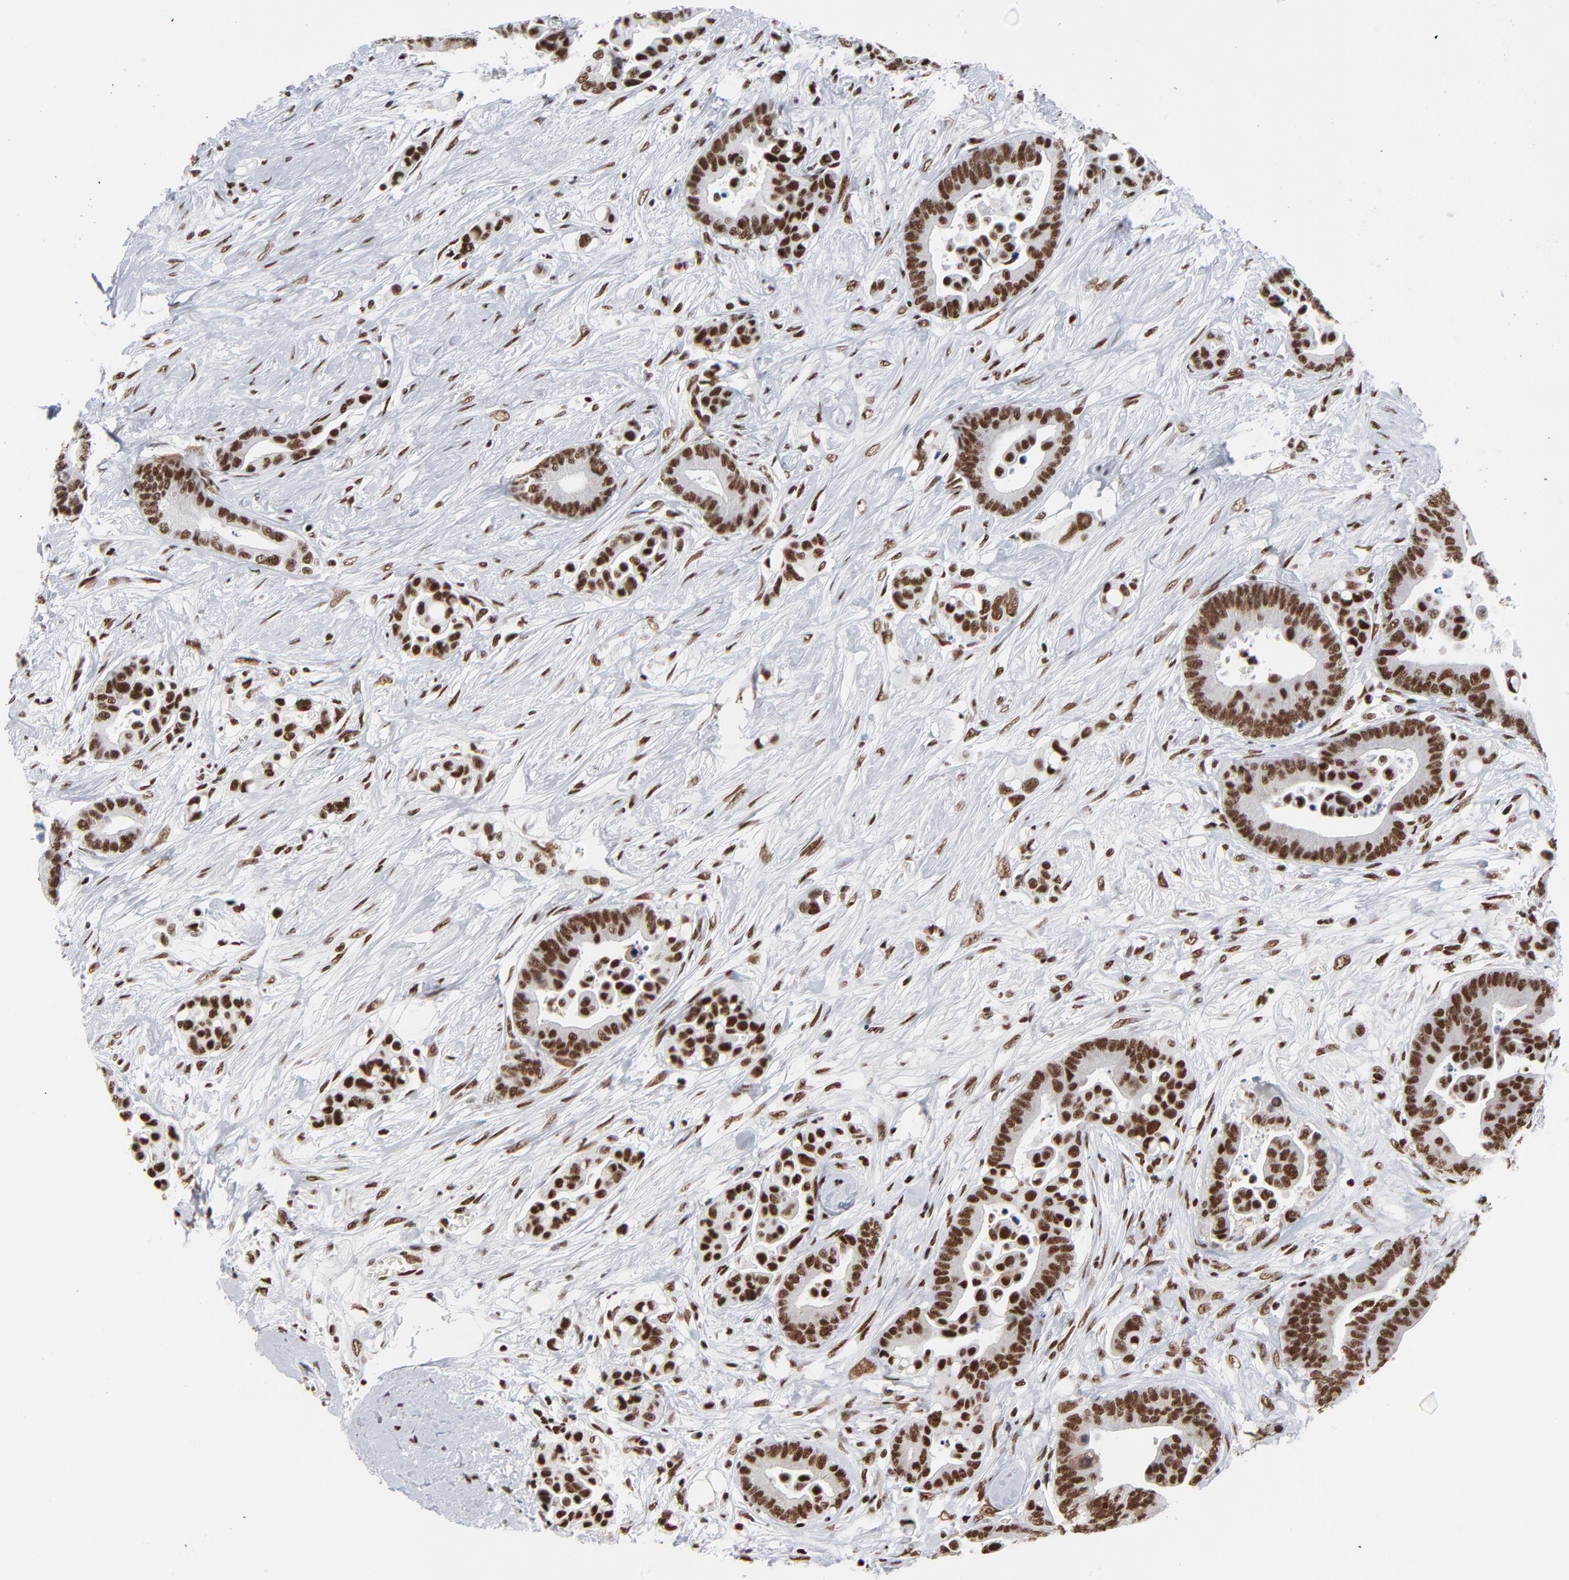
{"staining": {"intensity": "strong", "quantity": ">75%", "location": "nuclear"}, "tissue": "colorectal cancer", "cell_type": "Tumor cells", "image_type": "cancer", "snomed": [{"axis": "morphology", "description": "Adenocarcinoma, NOS"}, {"axis": "topography", "description": "Colon"}], "caption": "IHC staining of colorectal cancer, which demonstrates high levels of strong nuclear expression in approximately >75% of tumor cells indicating strong nuclear protein expression. The staining was performed using DAB (3,3'-diaminobenzidine) (brown) for protein detection and nuclei were counterstained in hematoxylin (blue).", "gene": "CREB1", "patient": {"sex": "male", "age": 82}}